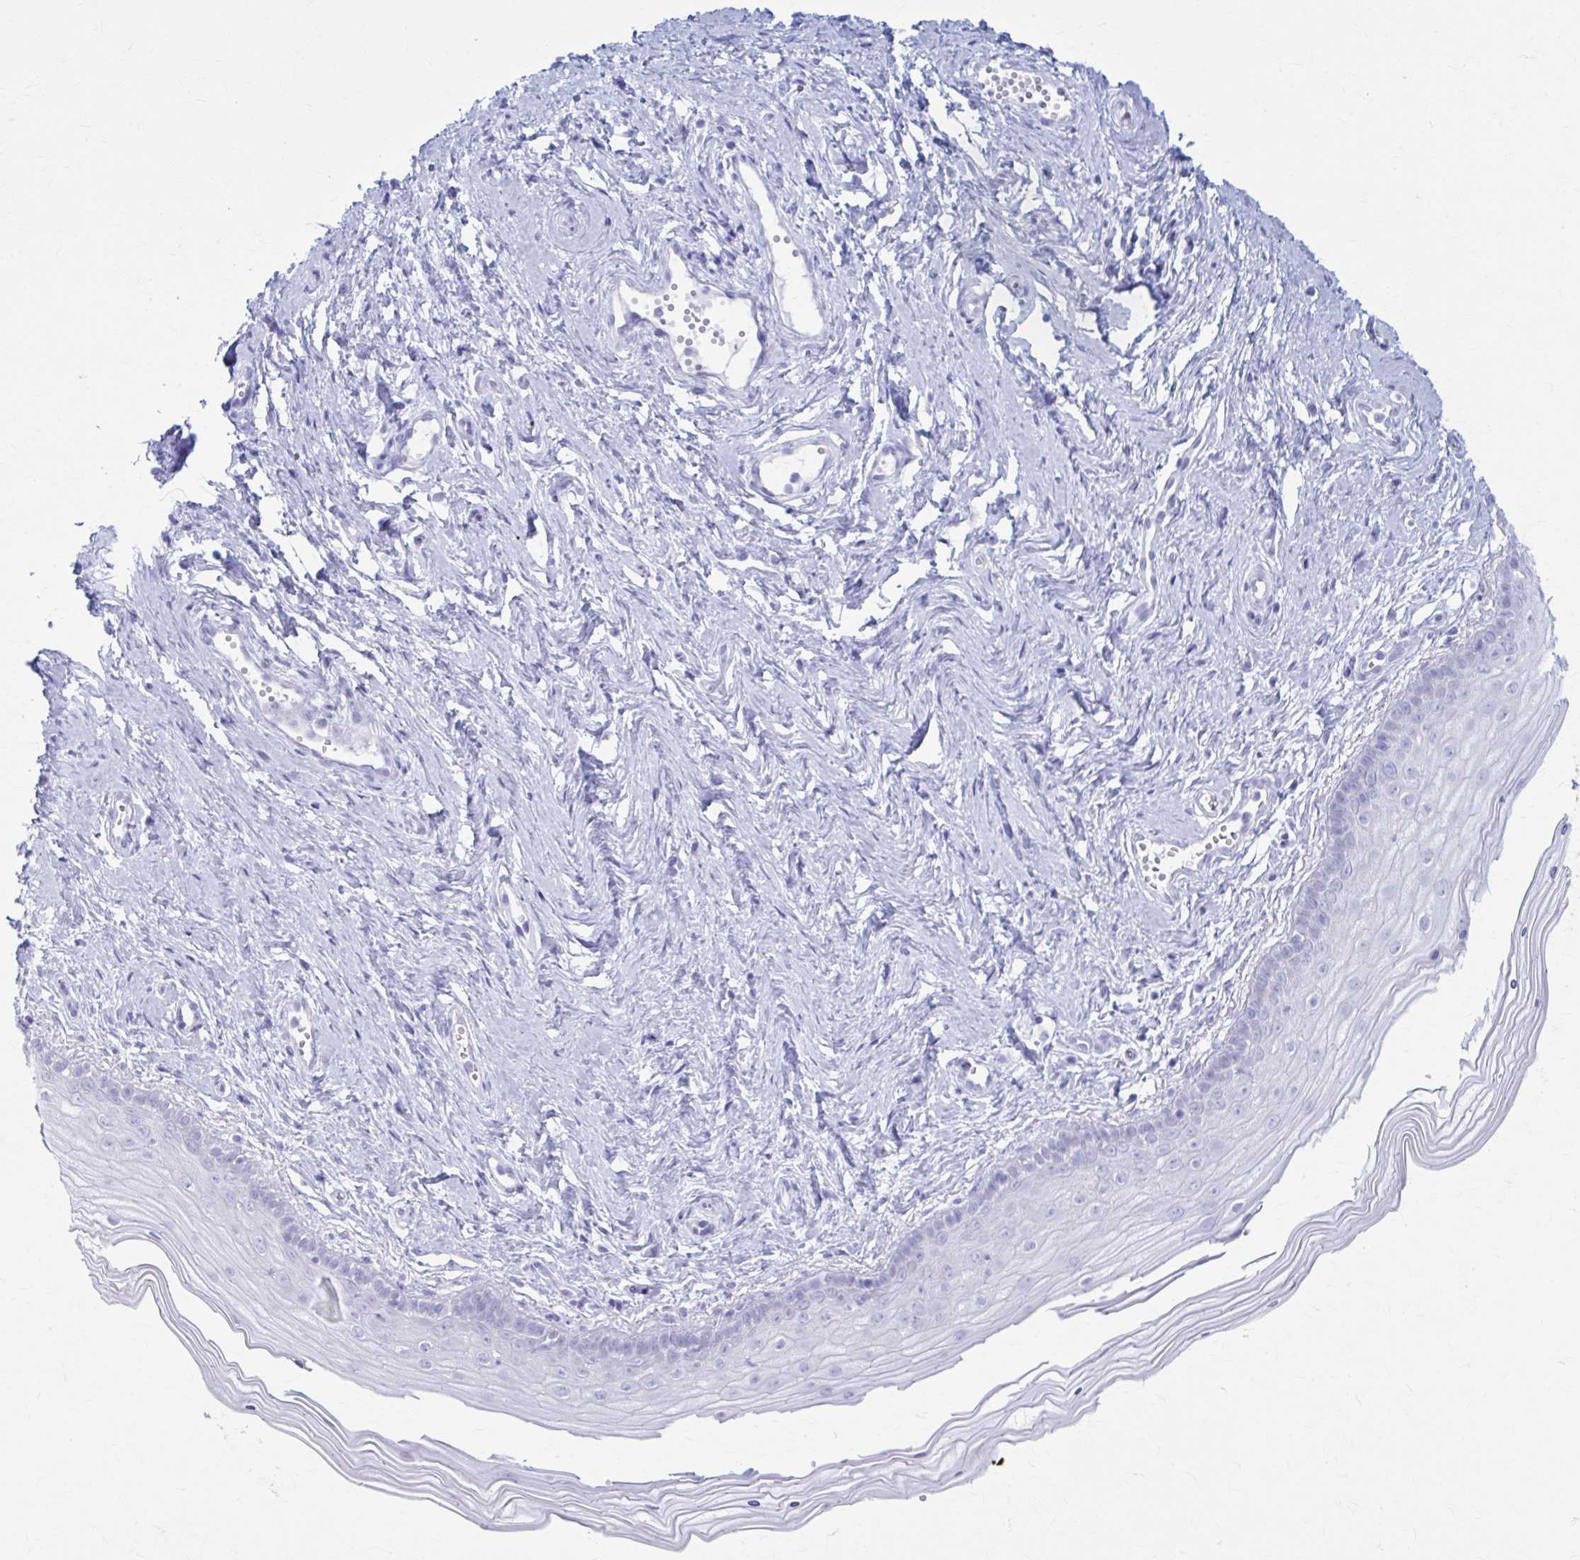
{"staining": {"intensity": "negative", "quantity": "none", "location": "none"}, "tissue": "vagina", "cell_type": "Squamous epithelial cells", "image_type": "normal", "snomed": [{"axis": "morphology", "description": "Normal tissue, NOS"}, {"axis": "topography", "description": "Vagina"}], "caption": "Protein analysis of unremarkable vagina reveals no significant positivity in squamous epithelial cells. (Immunohistochemistry (ihc), brightfield microscopy, high magnification).", "gene": "KCNE2", "patient": {"sex": "female", "age": 38}}